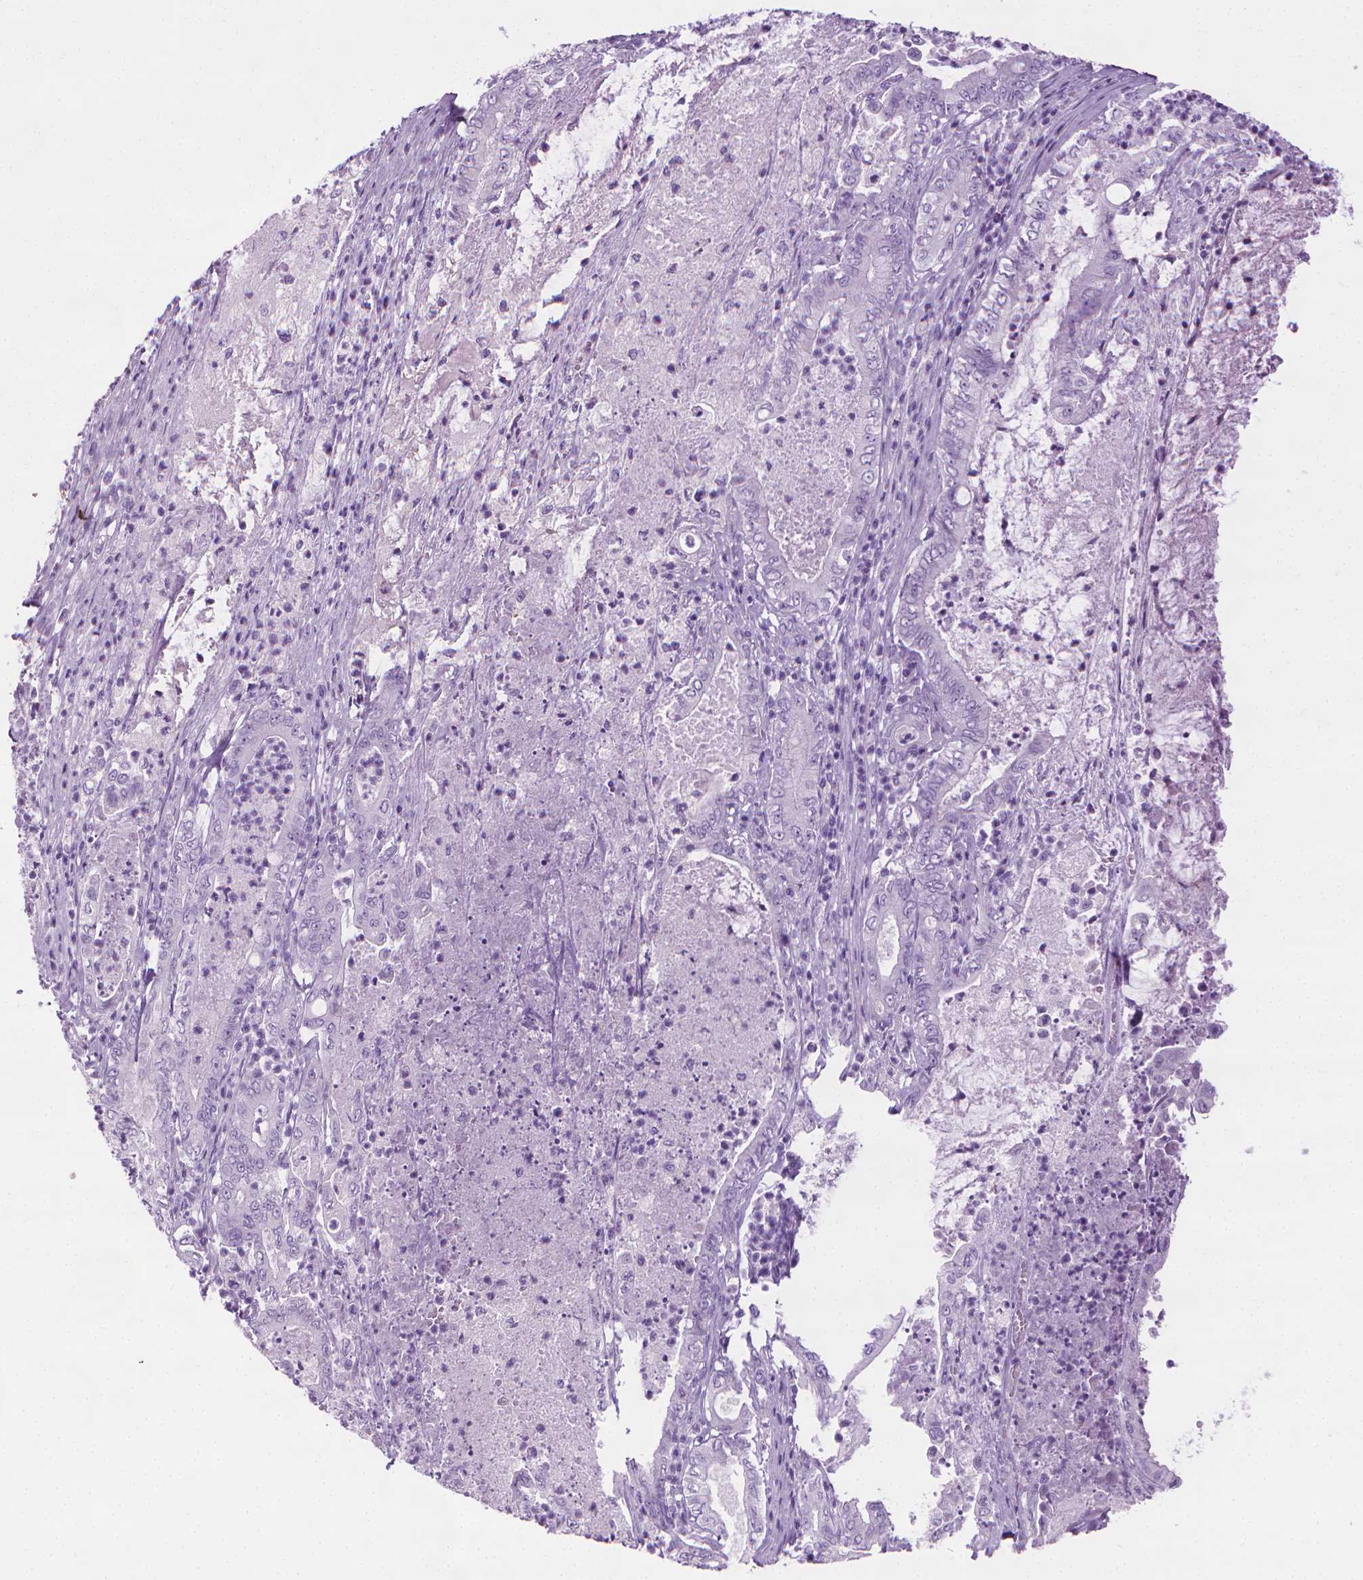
{"staining": {"intensity": "negative", "quantity": "none", "location": "none"}, "tissue": "pancreatic cancer", "cell_type": "Tumor cells", "image_type": "cancer", "snomed": [{"axis": "morphology", "description": "Adenocarcinoma, NOS"}, {"axis": "topography", "description": "Pancreas"}], "caption": "The micrograph shows no significant staining in tumor cells of pancreatic cancer.", "gene": "DNAI7", "patient": {"sex": "male", "age": 71}}